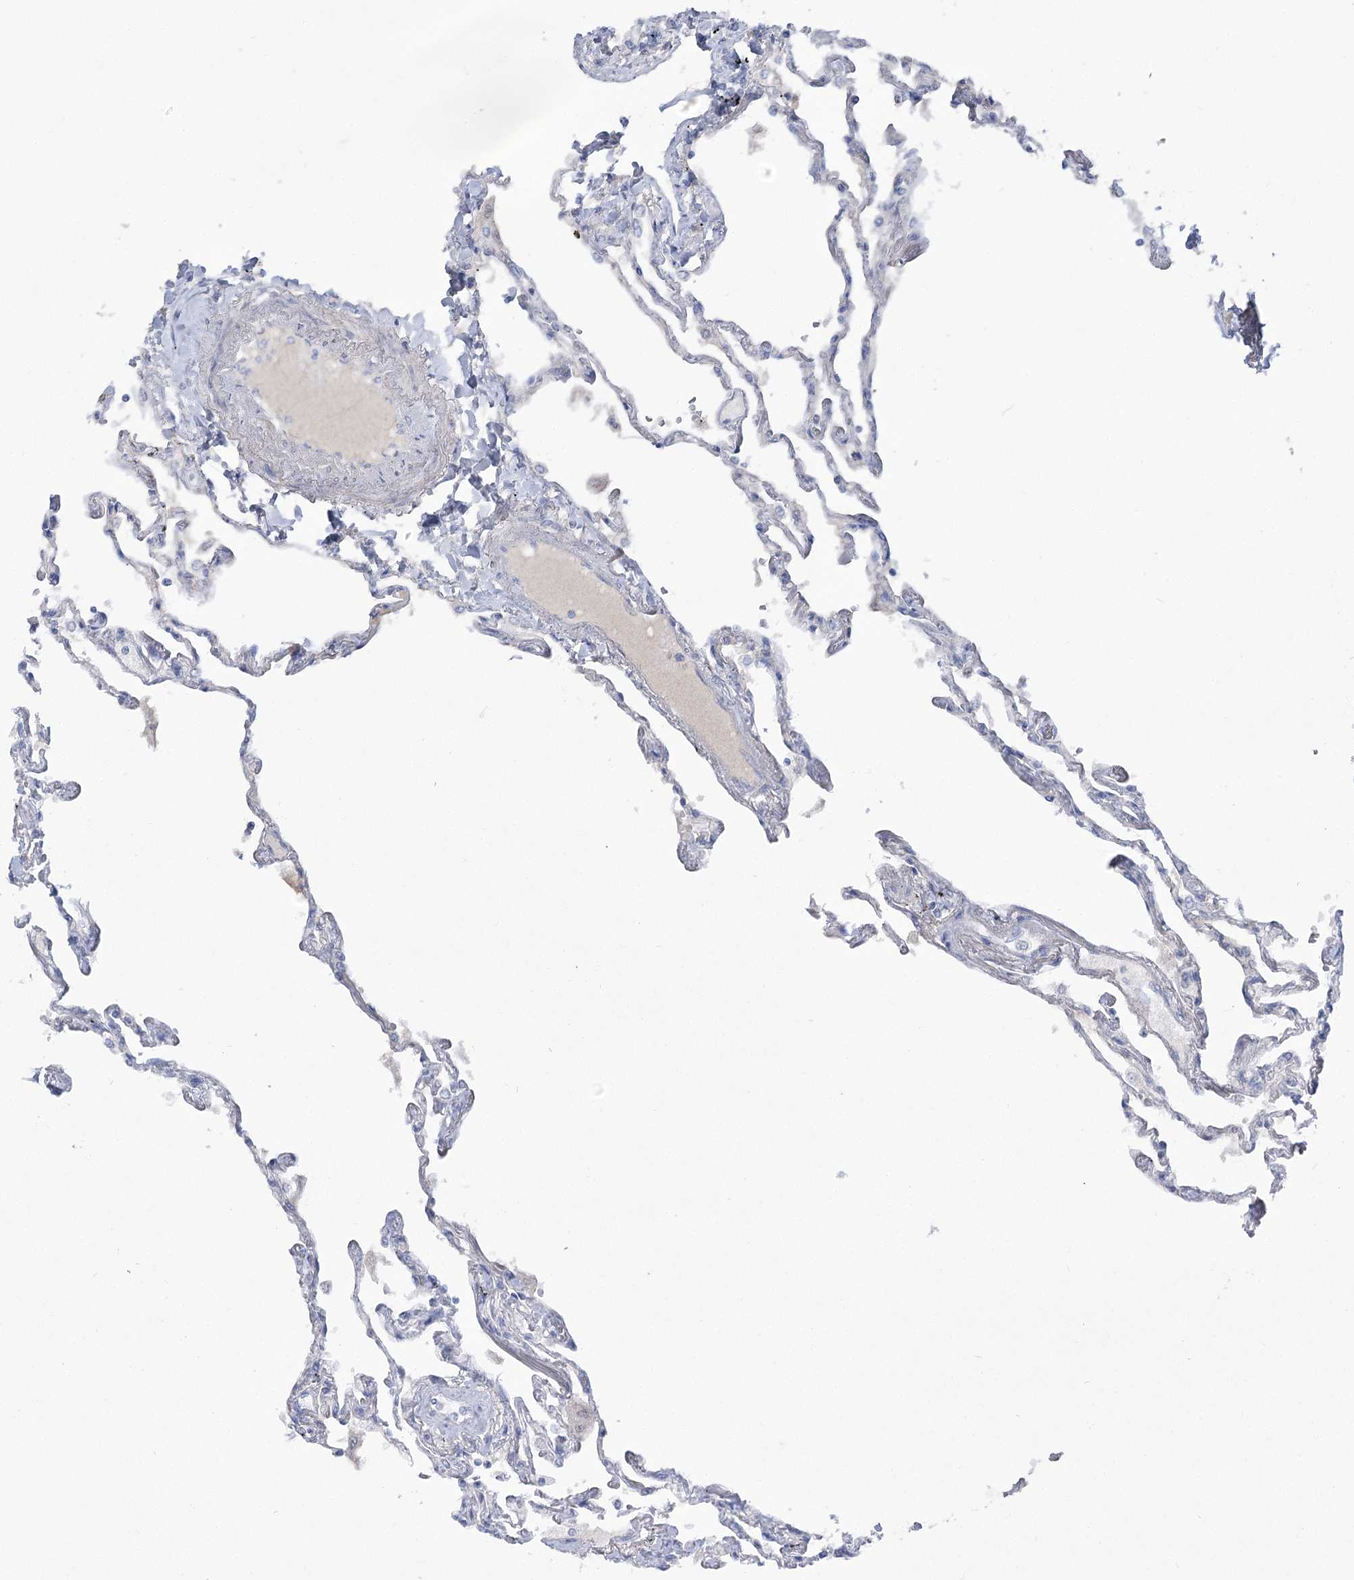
{"staining": {"intensity": "negative", "quantity": "none", "location": "none"}, "tissue": "lung", "cell_type": "Alveolar cells", "image_type": "normal", "snomed": [{"axis": "morphology", "description": "Normal tissue, NOS"}, {"axis": "topography", "description": "Lung"}], "caption": "The IHC micrograph has no significant positivity in alveolar cells of lung. Nuclei are stained in blue.", "gene": "GBF1", "patient": {"sex": "female", "age": 67}}